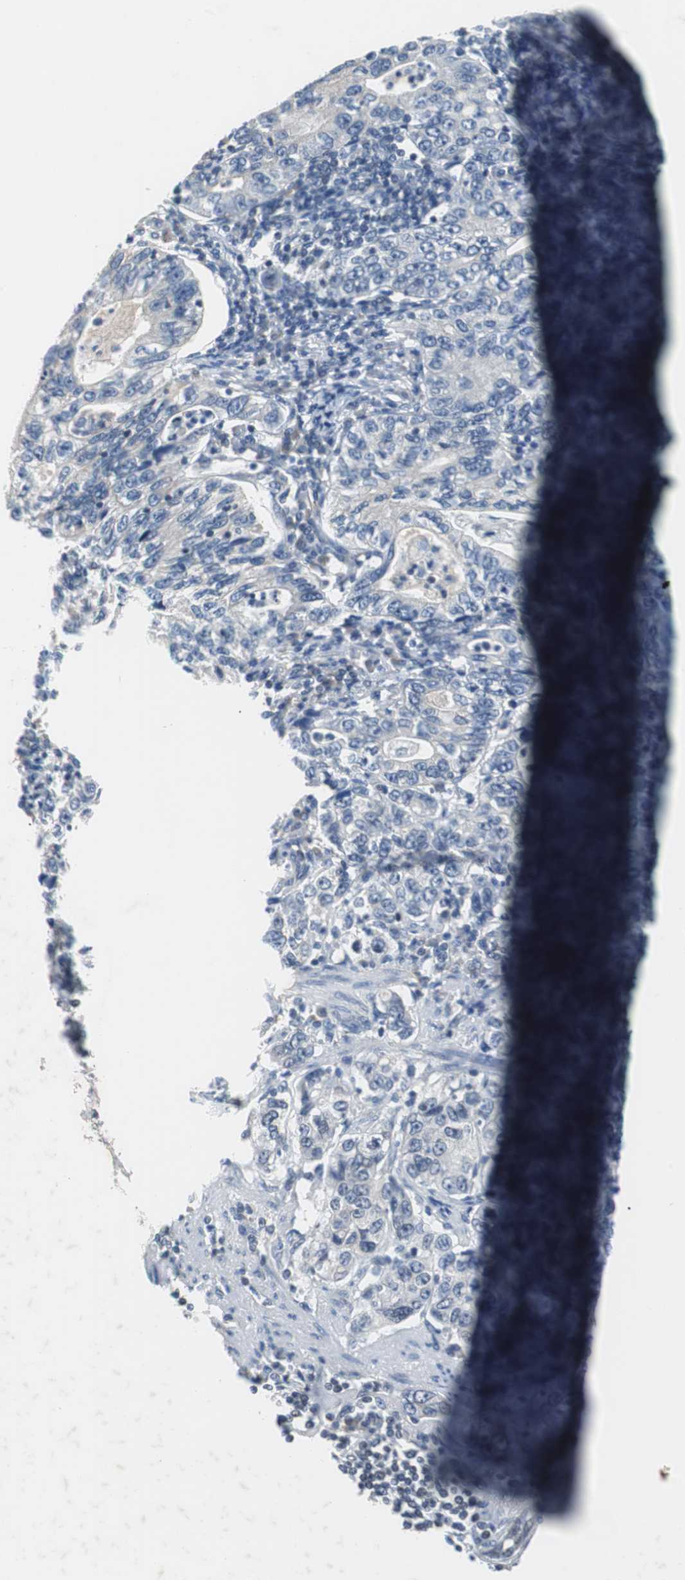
{"staining": {"intensity": "negative", "quantity": "none", "location": "none"}, "tissue": "stomach cancer", "cell_type": "Tumor cells", "image_type": "cancer", "snomed": [{"axis": "morphology", "description": "Adenocarcinoma, NOS"}, {"axis": "topography", "description": "Stomach, lower"}], "caption": "This is an IHC photomicrograph of human stomach cancer. There is no positivity in tumor cells.", "gene": "TP63", "patient": {"sex": "female", "age": 72}}